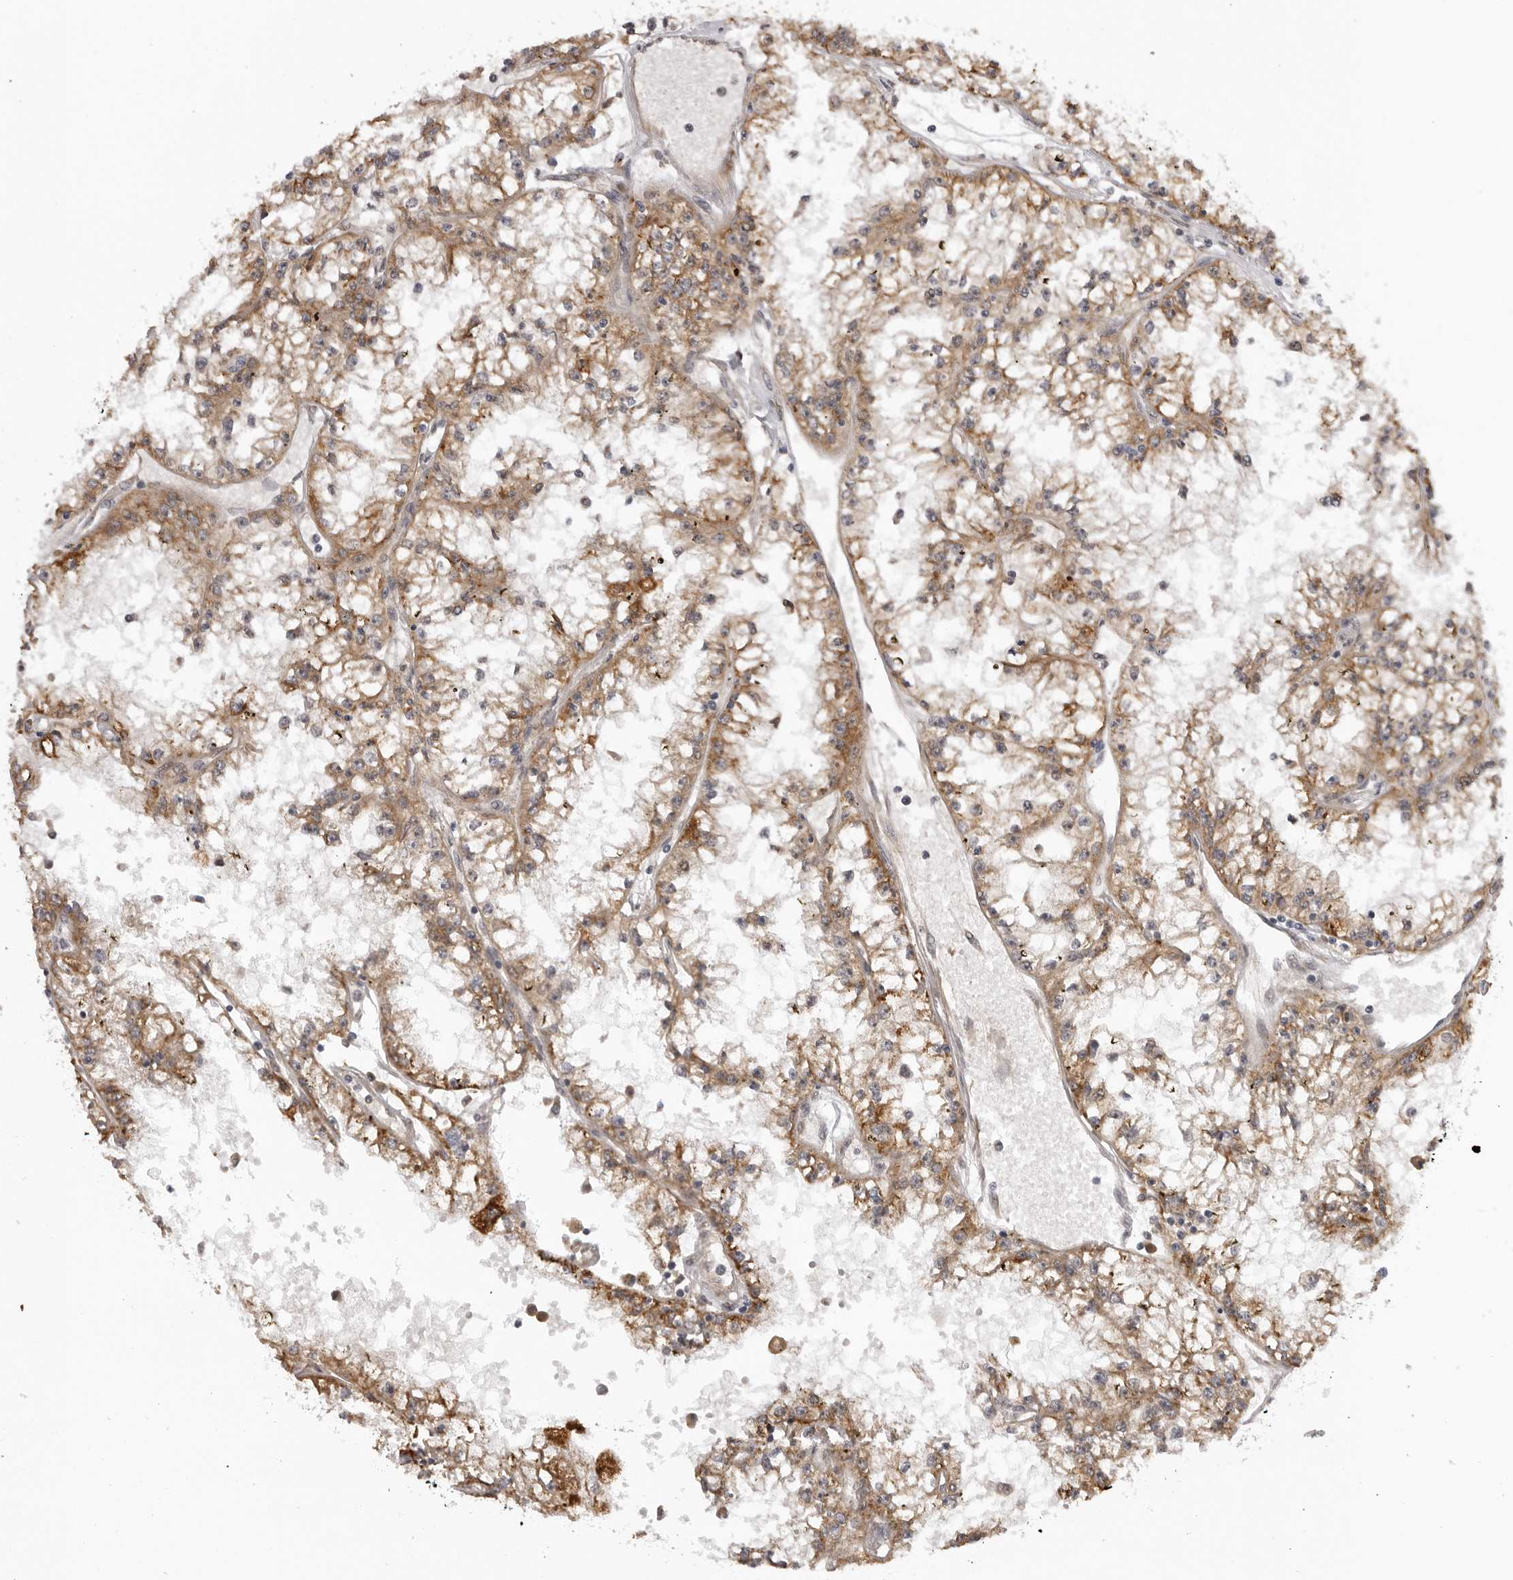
{"staining": {"intensity": "strong", "quantity": "25%-75%", "location": "cytoplasmic/membranous"}, "tissue": "renal cancer", "cell_type": "Tumor cells", "image_type": "cancer", "snomed": [{"axis": "morphology", "description": "Adenocarcinoma, NOS"}, {"axis": "topography", "description": "Kidney"}], "caption": "This is a photomicrograph of immunohistochemistry staining of renal adenocarcinoma, which shows strong staining in the cytoplasmic/membranous of tumor cells.", "gene": "DNAH14", "patient": {"sex": "male", "age": 56}}